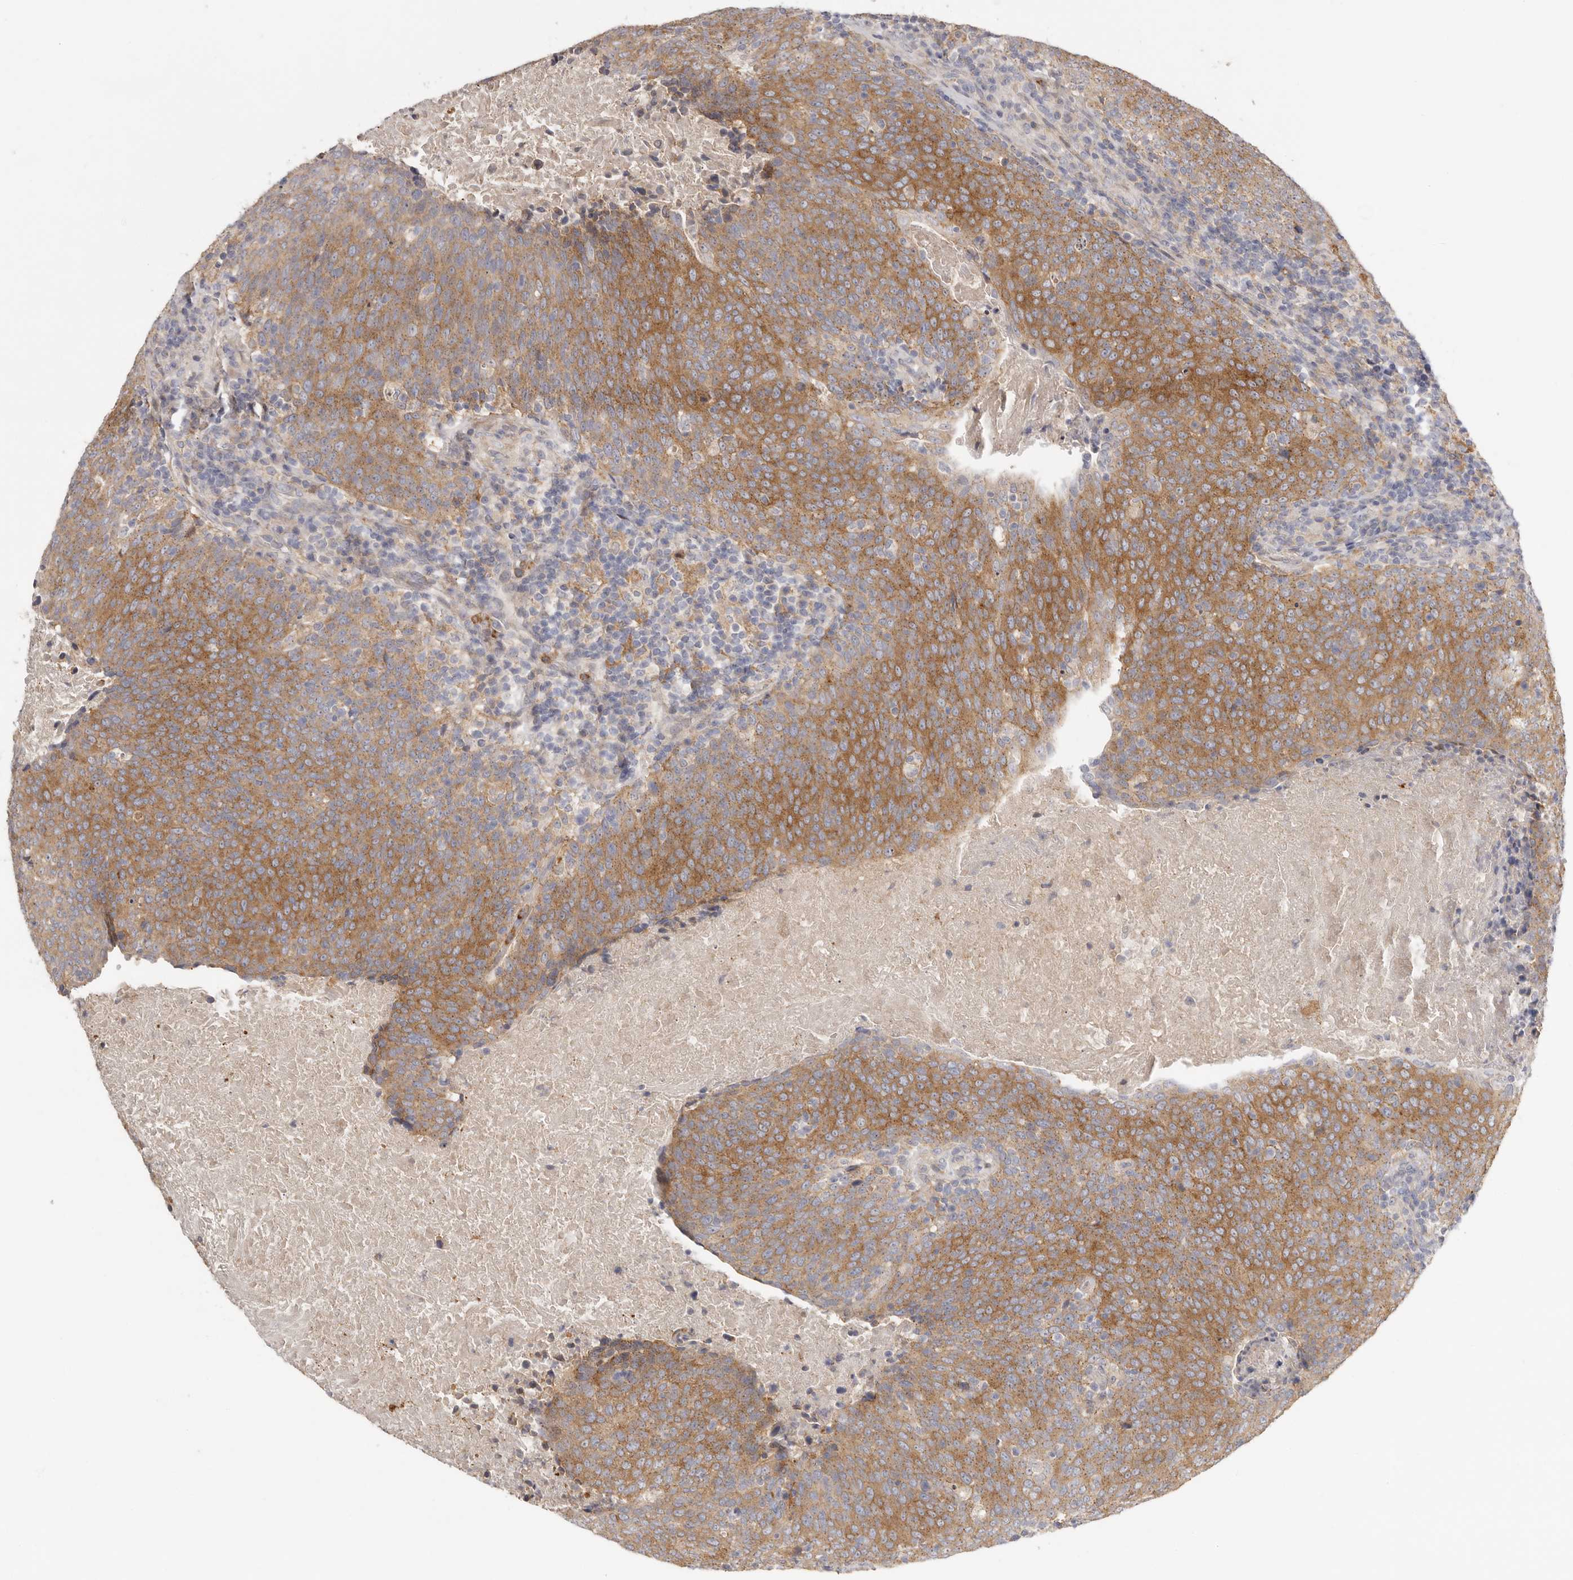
{"staining": {"intensity": "moderate", "quantity": ">75%", "location": "cytoplasmic/membranous"}, "tissue": "head and neck cancer", "cell_type": "Tumor cells", "image_type": "cancer", "snomed": [{"axis": "morphology", "description": "Squamous cell carcinoma, NOS"}, {"axis": "morphology", "description": "Squamous cell carcinoma, metastatic, NOS"}, {"axis": "topography", "description": "Lymph node"}, {"axis": "topography", "description": "Head-Neck"}], "caption": "Immunohistochemistry (IHC) image of head and neck squamous cell carcinoma stained for a protein (brown), which displays medium levels of moderate cytoplasmic/membranous expression in about >75% of tumor cells.", "gene": "MSRB2", "patient": {"sex": "male", "age": 62}}